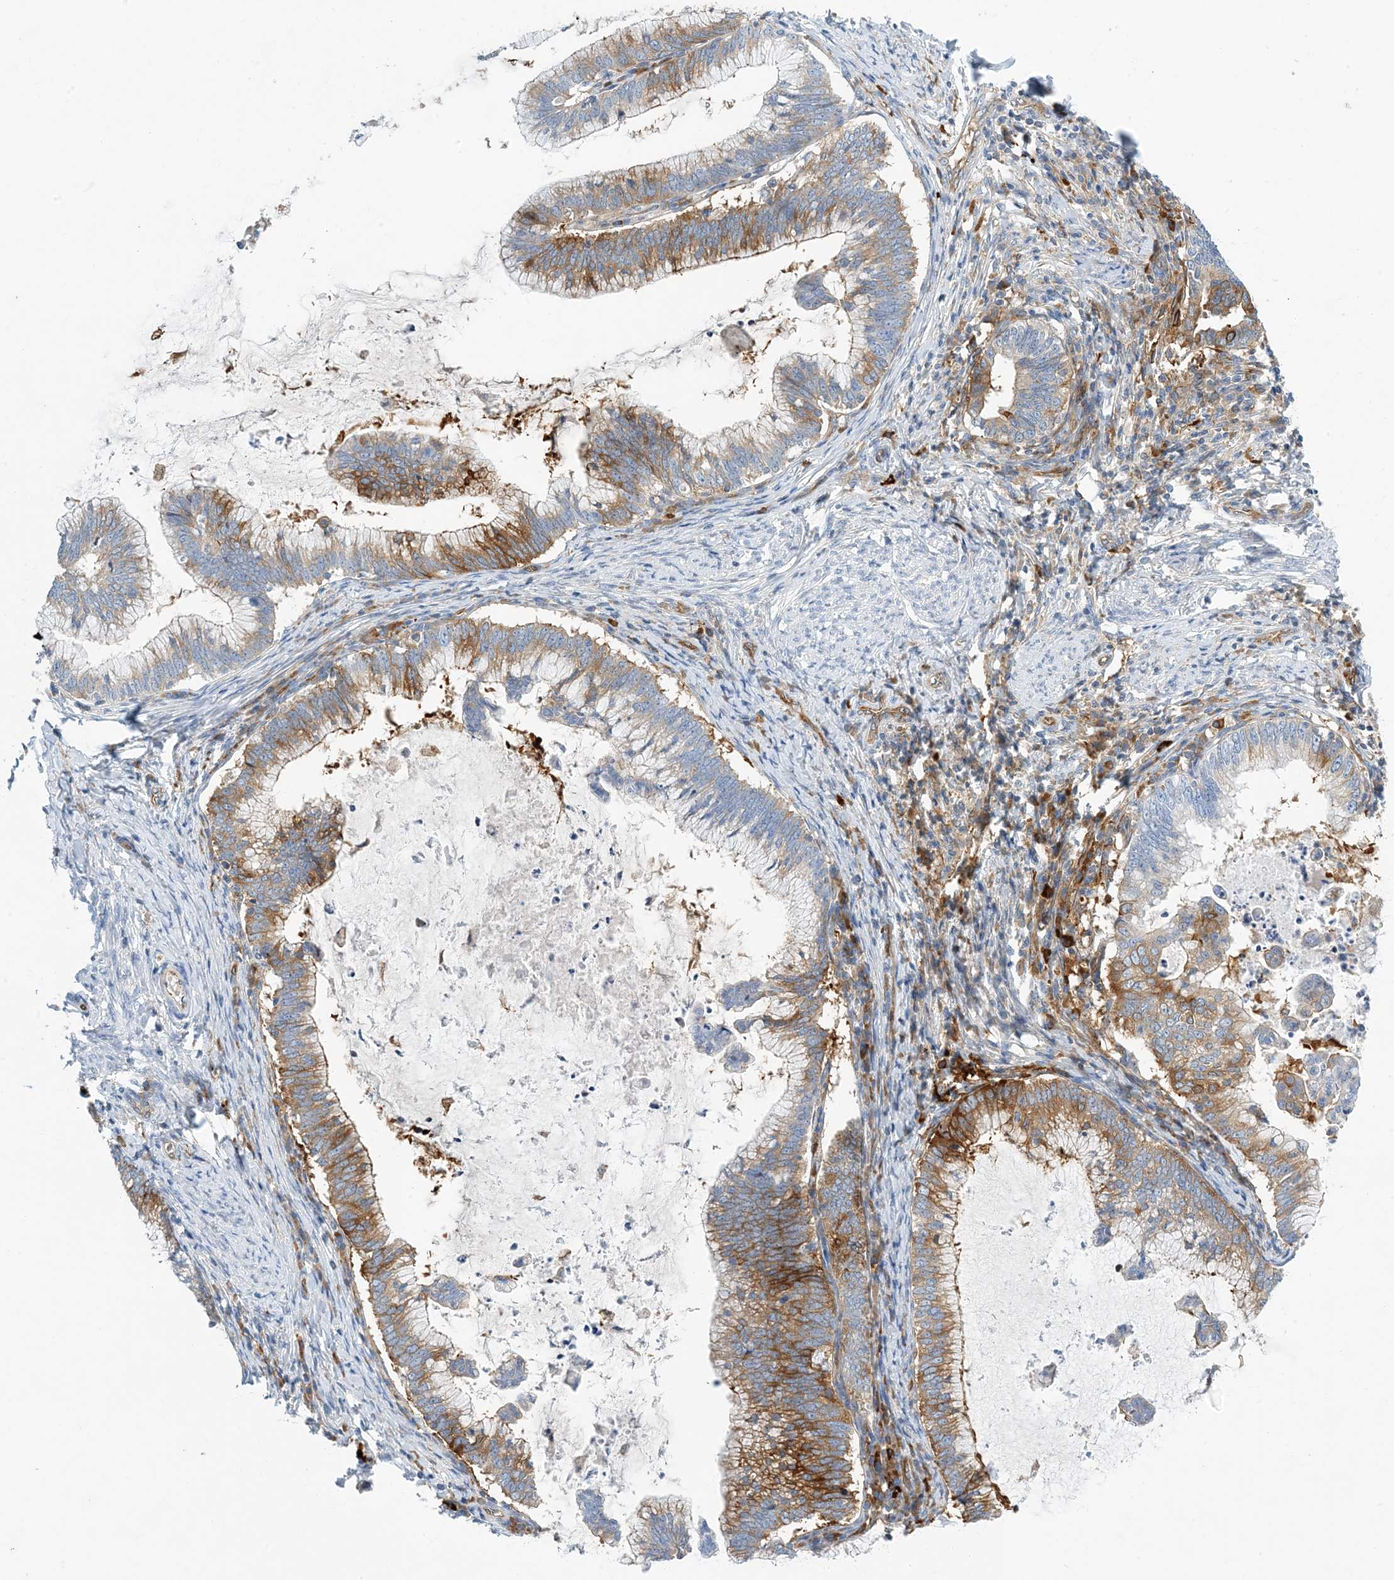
{"staining": {"intensity": "moderate", "quantity": "25%-75%", "location": "cytoplasmic/membranous"}, "tissue": "cervical cancer", "cell_type": "Tumor cells", "image_type": "cancer", "snomed": [{"axis": "morphology", "description": "Adenocarcinoma, NOS"}, {"axis": "topography", "description": "Cervix"}], "caption": "IHC staining of cervical cancer, which exhibits medium levels of moderate cytoplasmic/membranous expression in about 25%-75% of tumor cells indicating moderate cytoplasmic/membranous protein expression. The staining was performed using DAB (3,3'-diaminobenzidine) (brown) for protein detection and nuclei were counterstained in hematoxylin (blue).", "gene": "PCDHA2", "patient": {"sex": "female", "age": 36}}